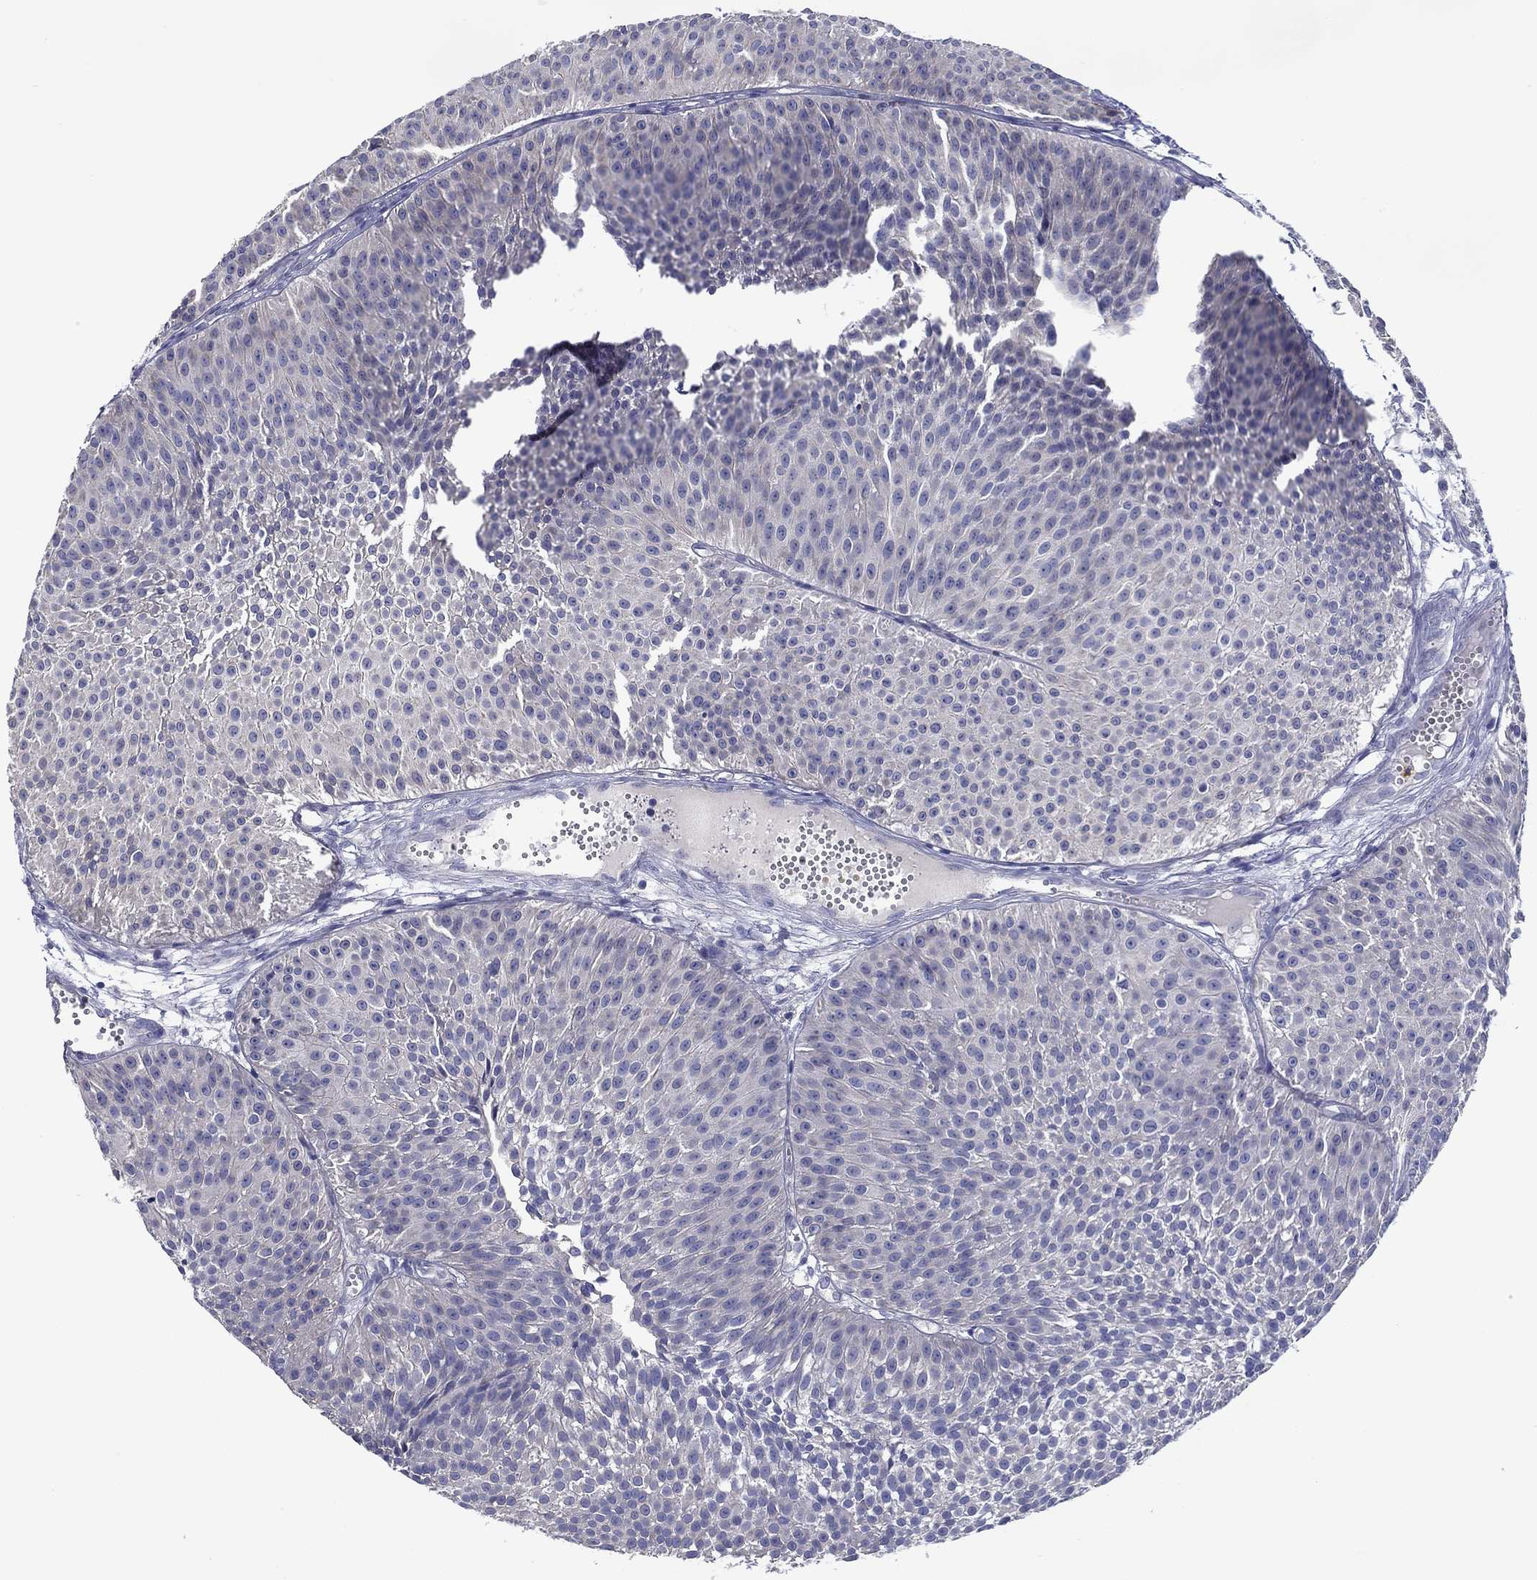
{"staining": {"intensity": "negative", "quantity": "none", "location": "none"}, "tissue": "urothelial cancer", "cell_type": "Tumor cells", "image_type": "cancer", "snomed": [{"axis": "morphology", "description": "Urothelial carcinoma, Low grade"}, {"axis": "topography", "description": "Urinary bladder"}], "caption": "Urothelial cancer was stained to show a protein in brown. There is no significant expression in tumor cells.", "gene": "CHIT1", "patient": {"sex": "male", "age": 63}}